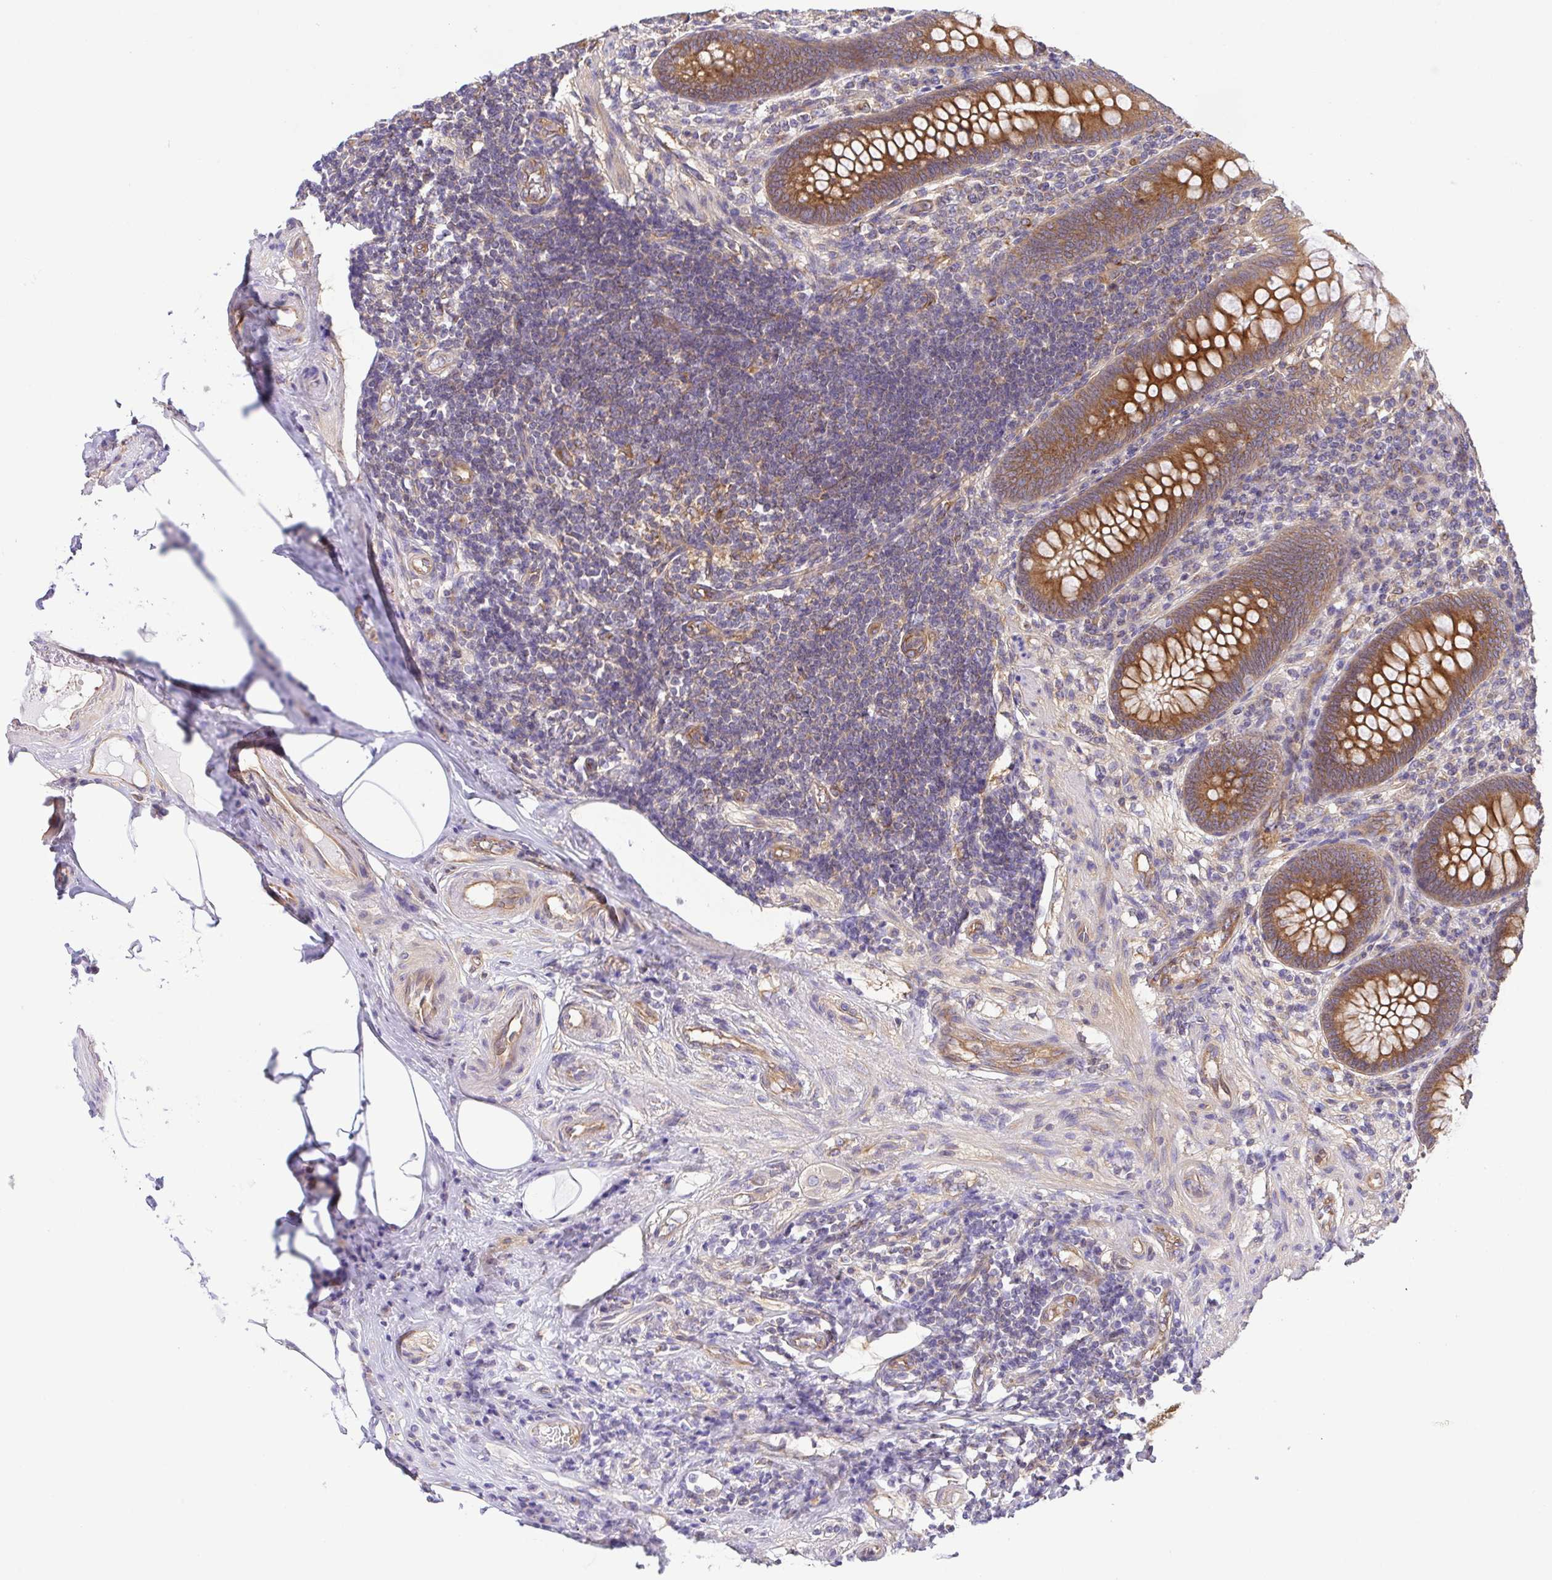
{"staining": {"intensity": "strong", "quantity": ">75%", "location": "cytoplasmic/membranous"}, "tissue": "appendix", "cell_type": "Glandular cells", "image_type": "normal", "snomed": [{"axis": "morphology", "description": "Normal tissue, NOS"}, {"axis": "topography", "description": "Appendix"}], "caption": "Human appendix stained for a protein (brown) shows strong cytoplasmic/membranous positive staining in about >75% of glandular cells.", "gene": "KIF5B", "patient": {"sex": "female", "age": 57}}